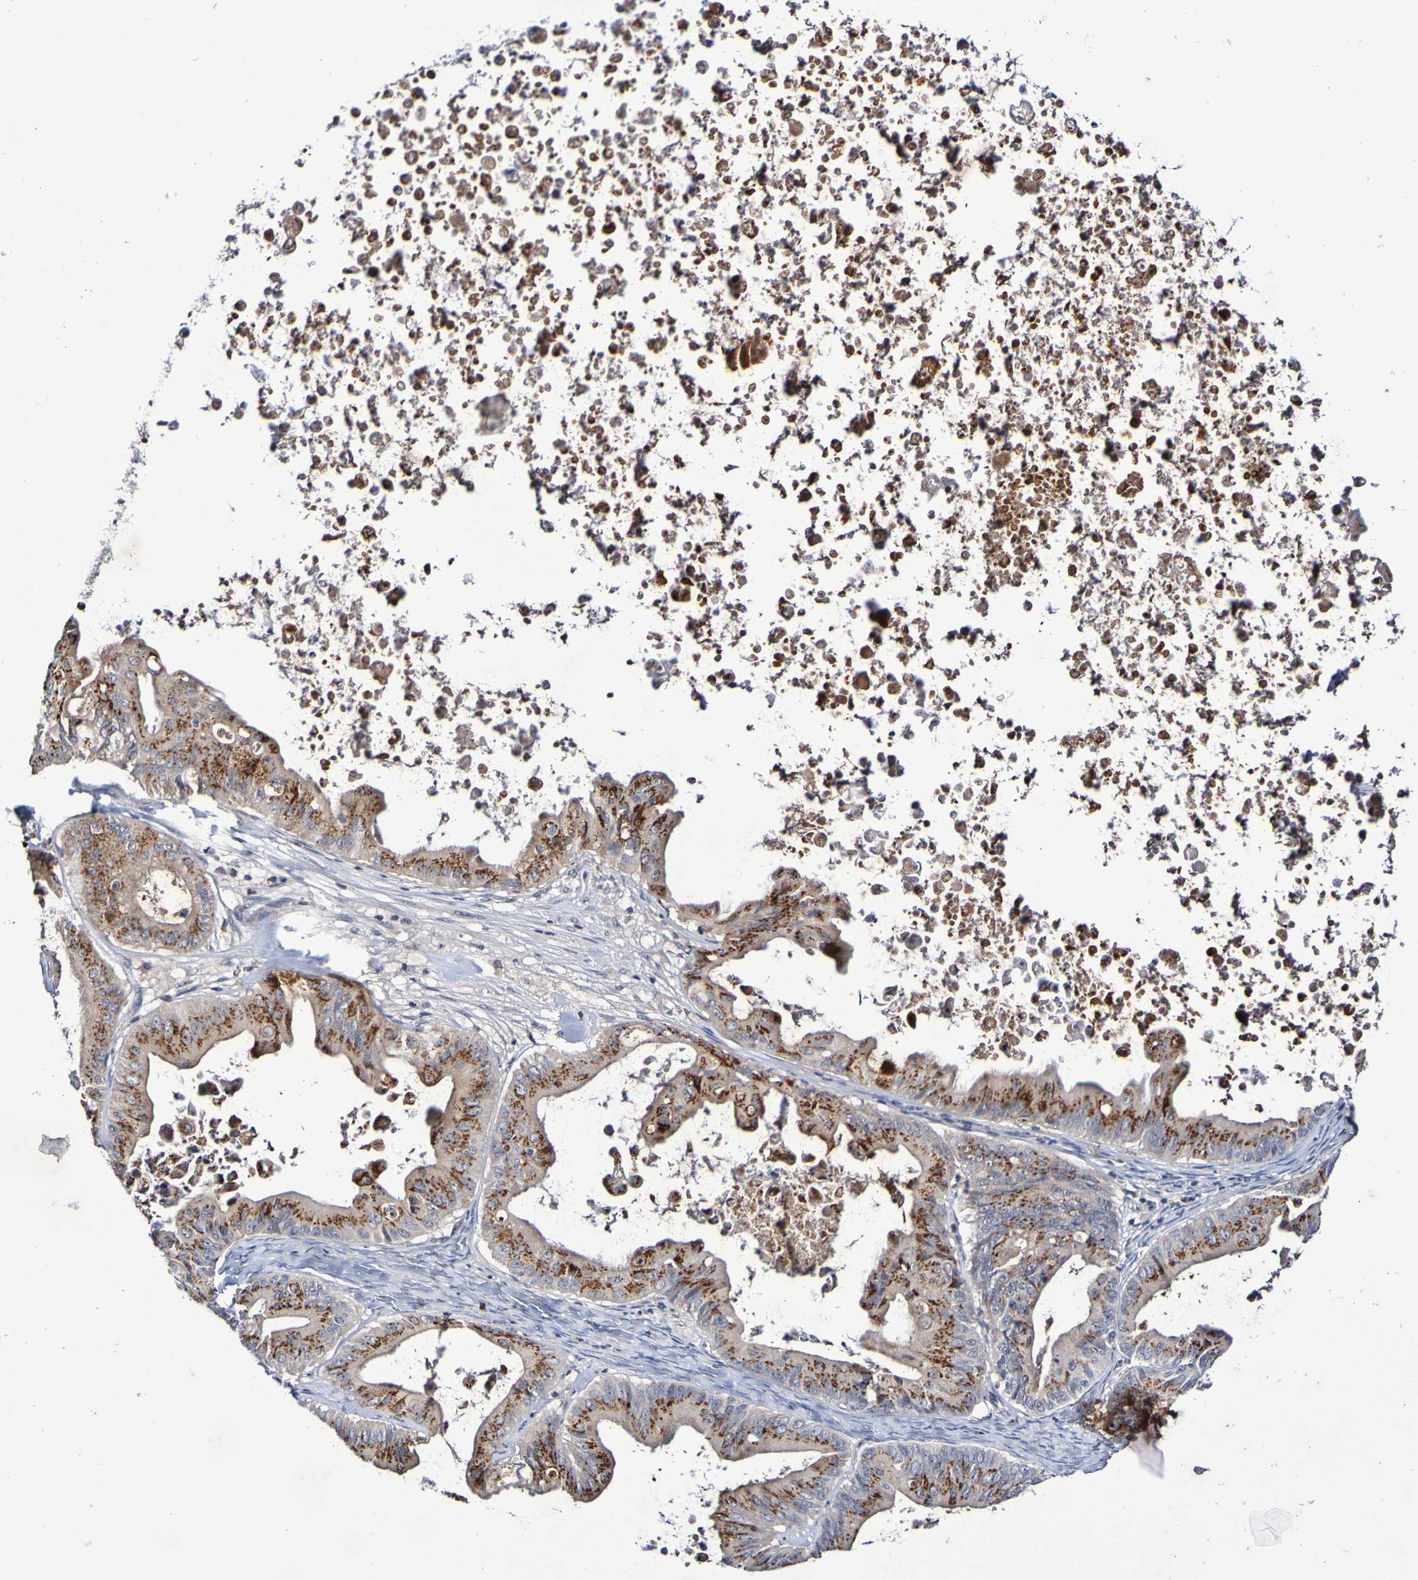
{"staining": {"intensity": "strong", "quantity": ">75%", "location": "cytoplasmic/membranous"}, "tissue": "ovarian cancer", "cell_type": "Tumor cells", "image_type": "cancer", "snomed": [{"axis": "morphology", "description": "Cystadenocarcinoma, mucinous, NOS"}, {"axis": "topography", "description": "Ovary"}], "caption": "Mucinous cystadenocarcinoma (ovarian) stained with DAB (3,3'-diaminobenzidine) immunohistochemistry reveals high levels of strong cytoplasmic/membranous positivity in approximately >75% of tumor cells. The protein of interest is shown in brown color, while the nuclei are stained blue.", "gene": "PTP4A2", "patient": {"sex": "female", "age": 37}}